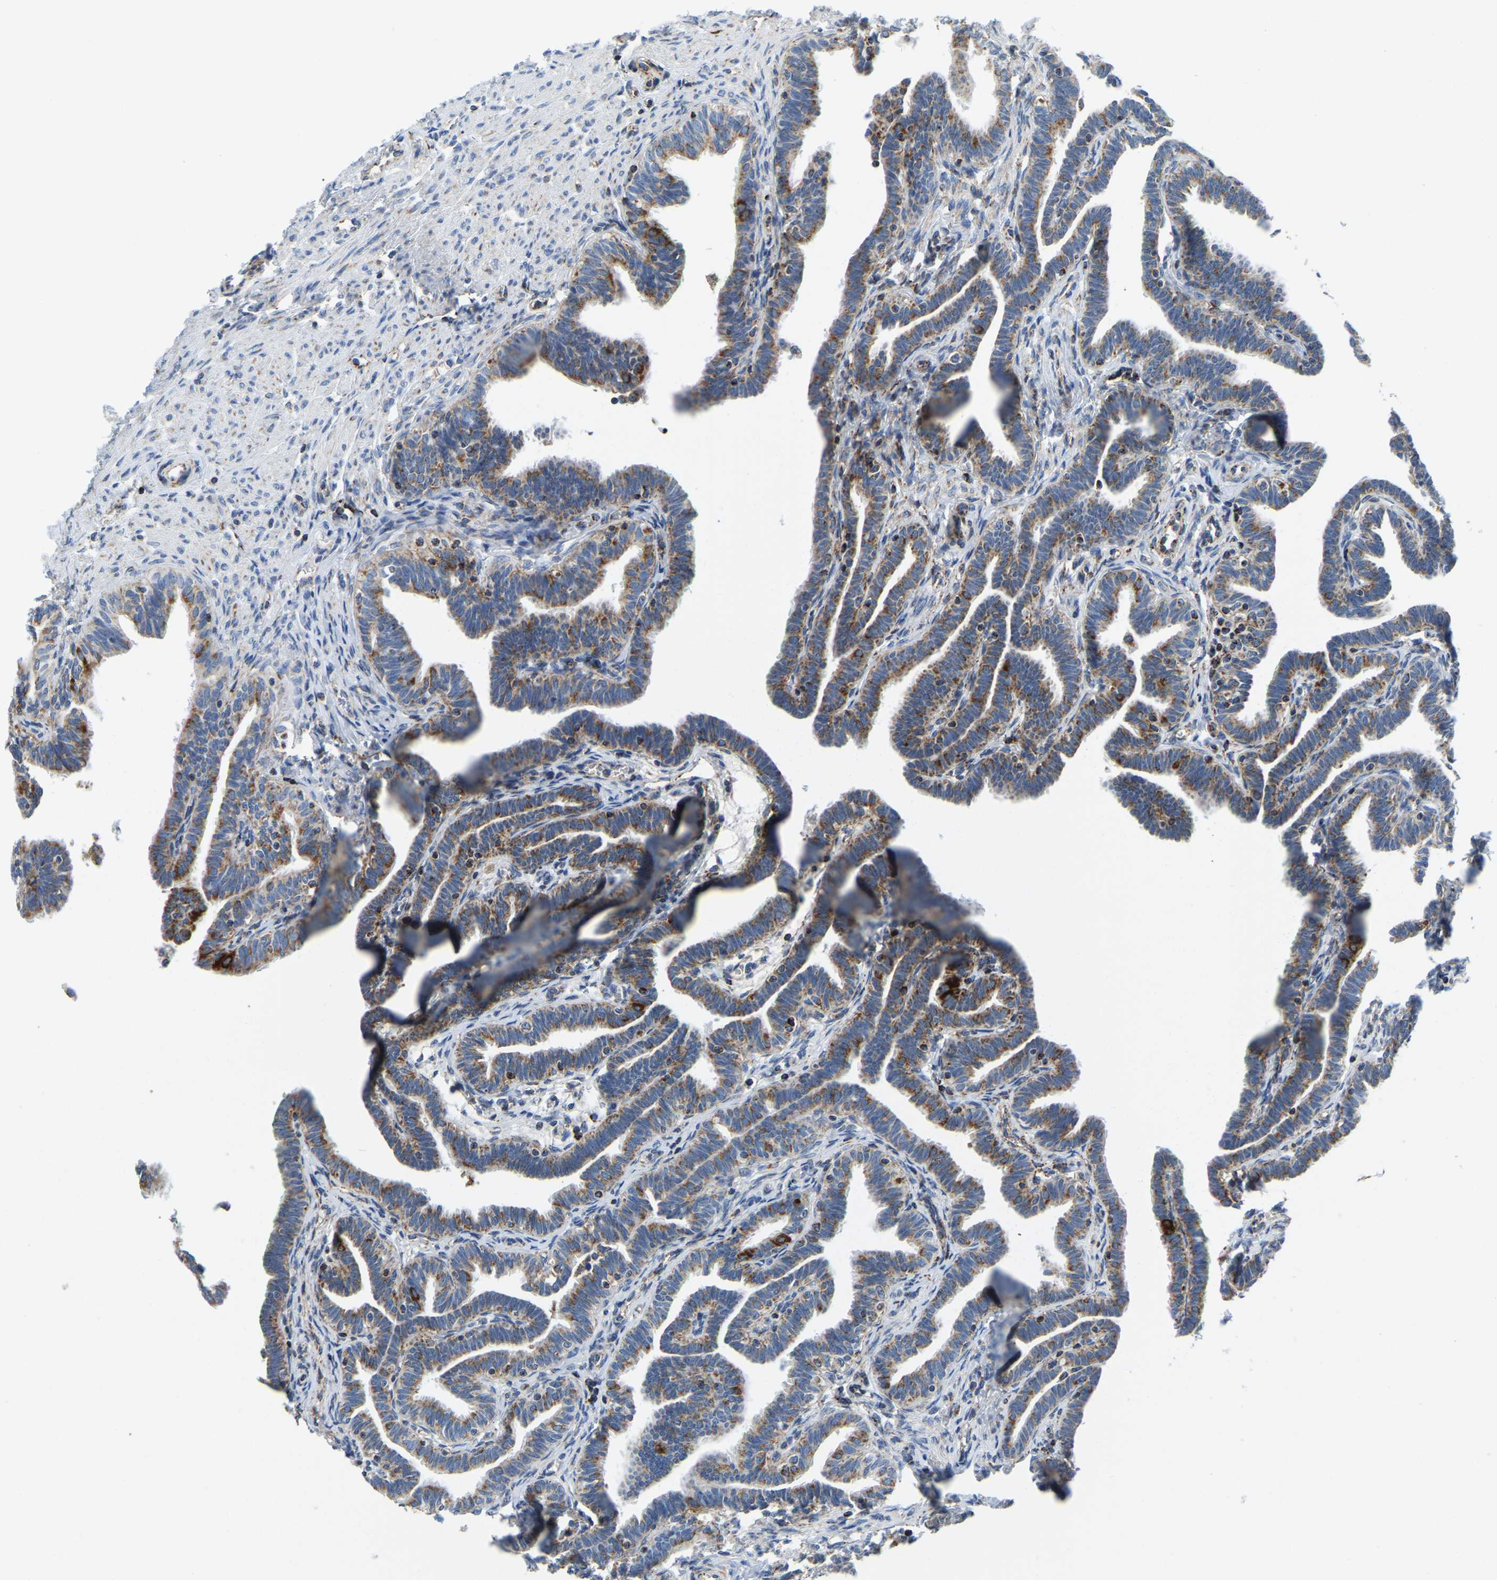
{"staining": {"intensity": "moderate", "quantity": ">75%", "location": "cytoplasmic/membranous"}, "tissue": "fallopian tube", "cell_type": "Glandular cells", "image_type": "normal", "snomed": [{"axis": "morphology", "description": "Normal tissue, NOS"}, {"axis": "topography", "description": "Fallopian tube"}, {"axis": "topography", "description": "Ovary"}], "caption": "Immunohistochemistry (IHC) photomicrograph of unremarkable fallopian tube: human fallopian tube stained using IHC exhibits medium levels of moderate protein expression localized specifically in the cytoplasmic/membranous of glandular cells, appearing as a cytoplasmic/membranous brown color.", "gene": "SFXN1", "patient": {"sex": "female", "age": 23}}